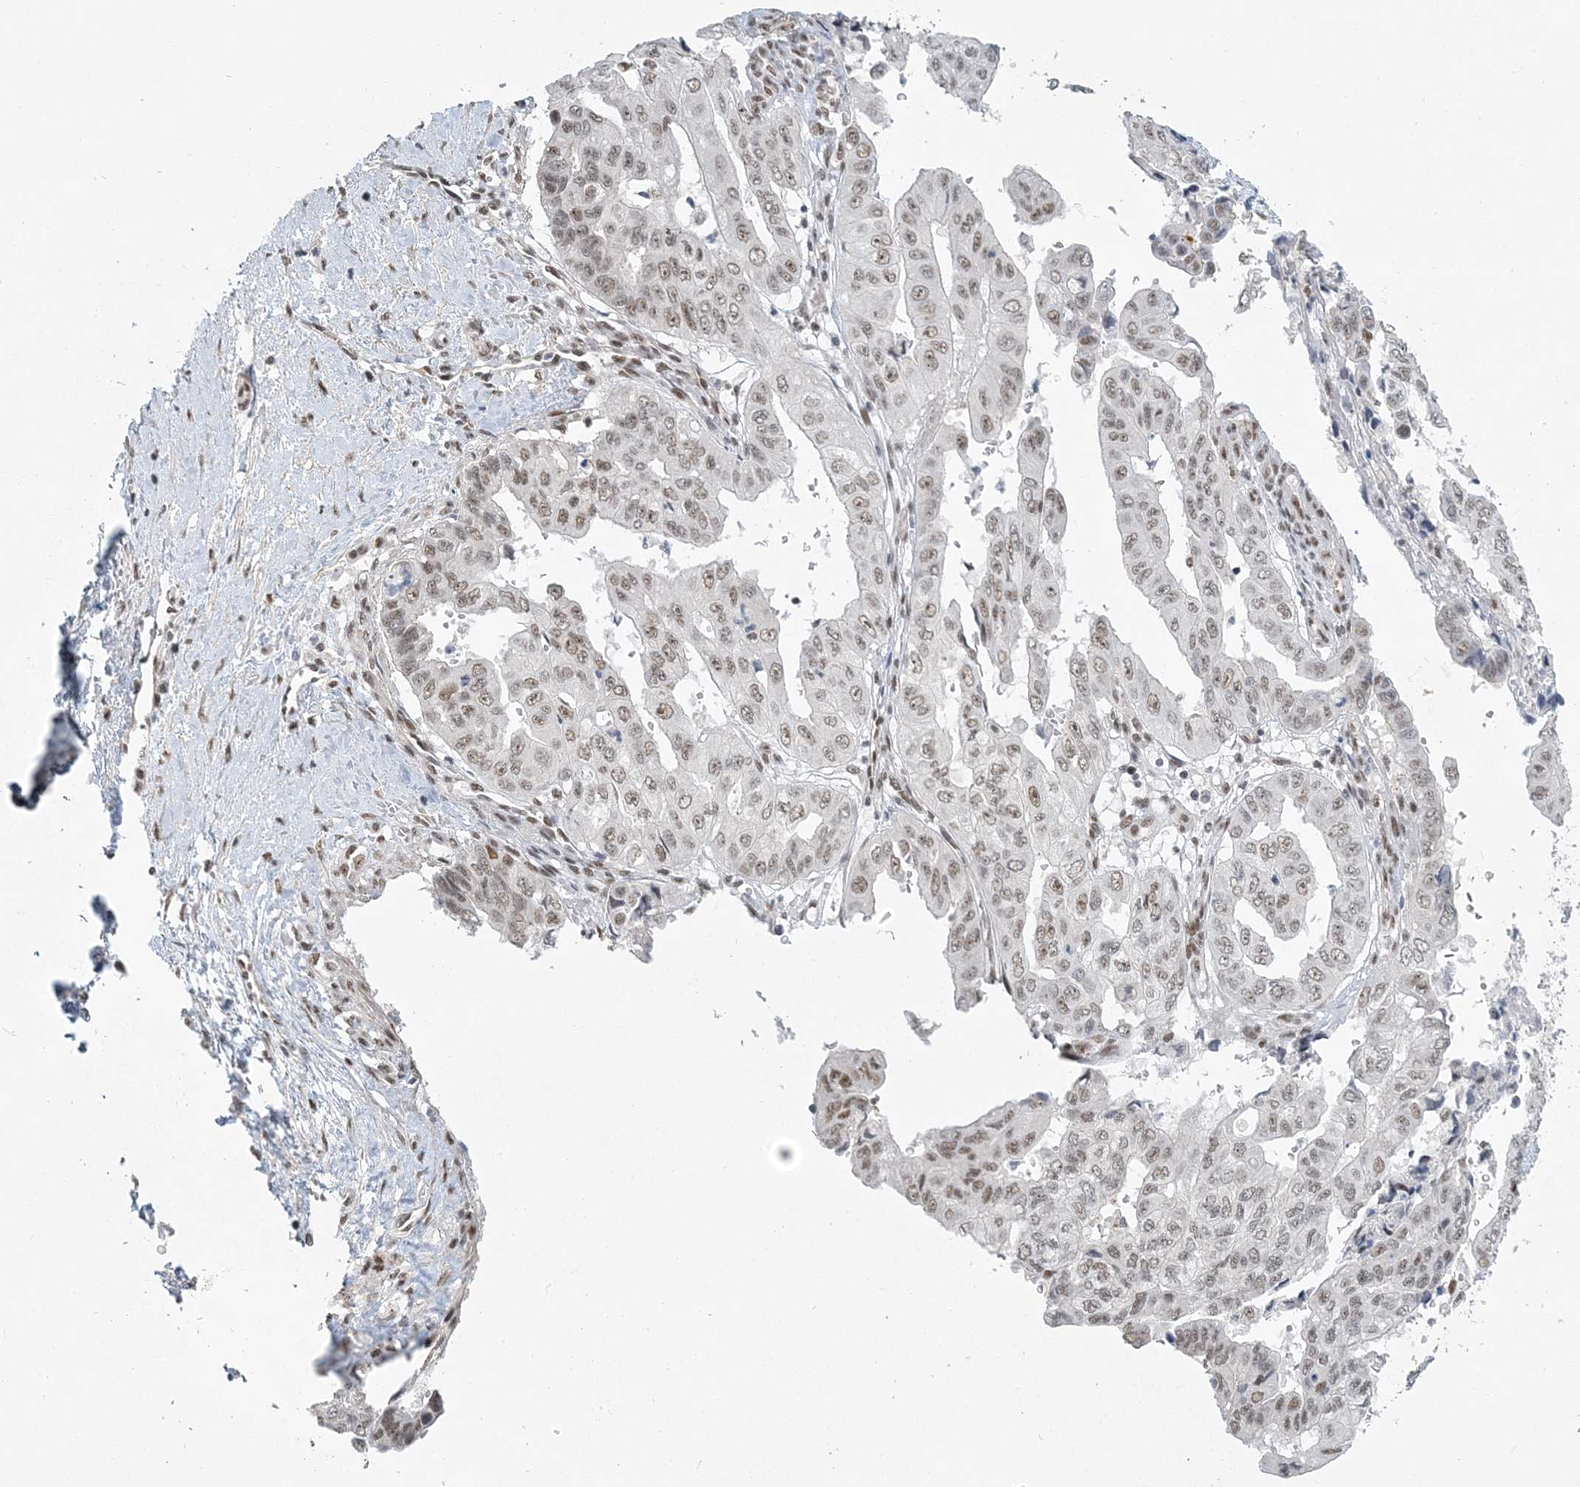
{"staining": {"intensity": "moderate", "quantity": "25%-75%", "location": "nuclear"}, "tissue": "pancreatic cancer", "cell_type": "Tumor cells", "image_type": "cancer", "snomed": [{"axis": "morphology", "description": "Adenocarcinoma, NOS"}, {"axis": "topography", "description": "Pancreas"}], "caption": "Human adenocarcinoma (pancreatic) stained with a brown dye demonstrates moderate nuclear positive staining in about 25%-75% of tumor cells.", "gene": "PLRG1", "patient": {"sex": "male", "age": 51}}